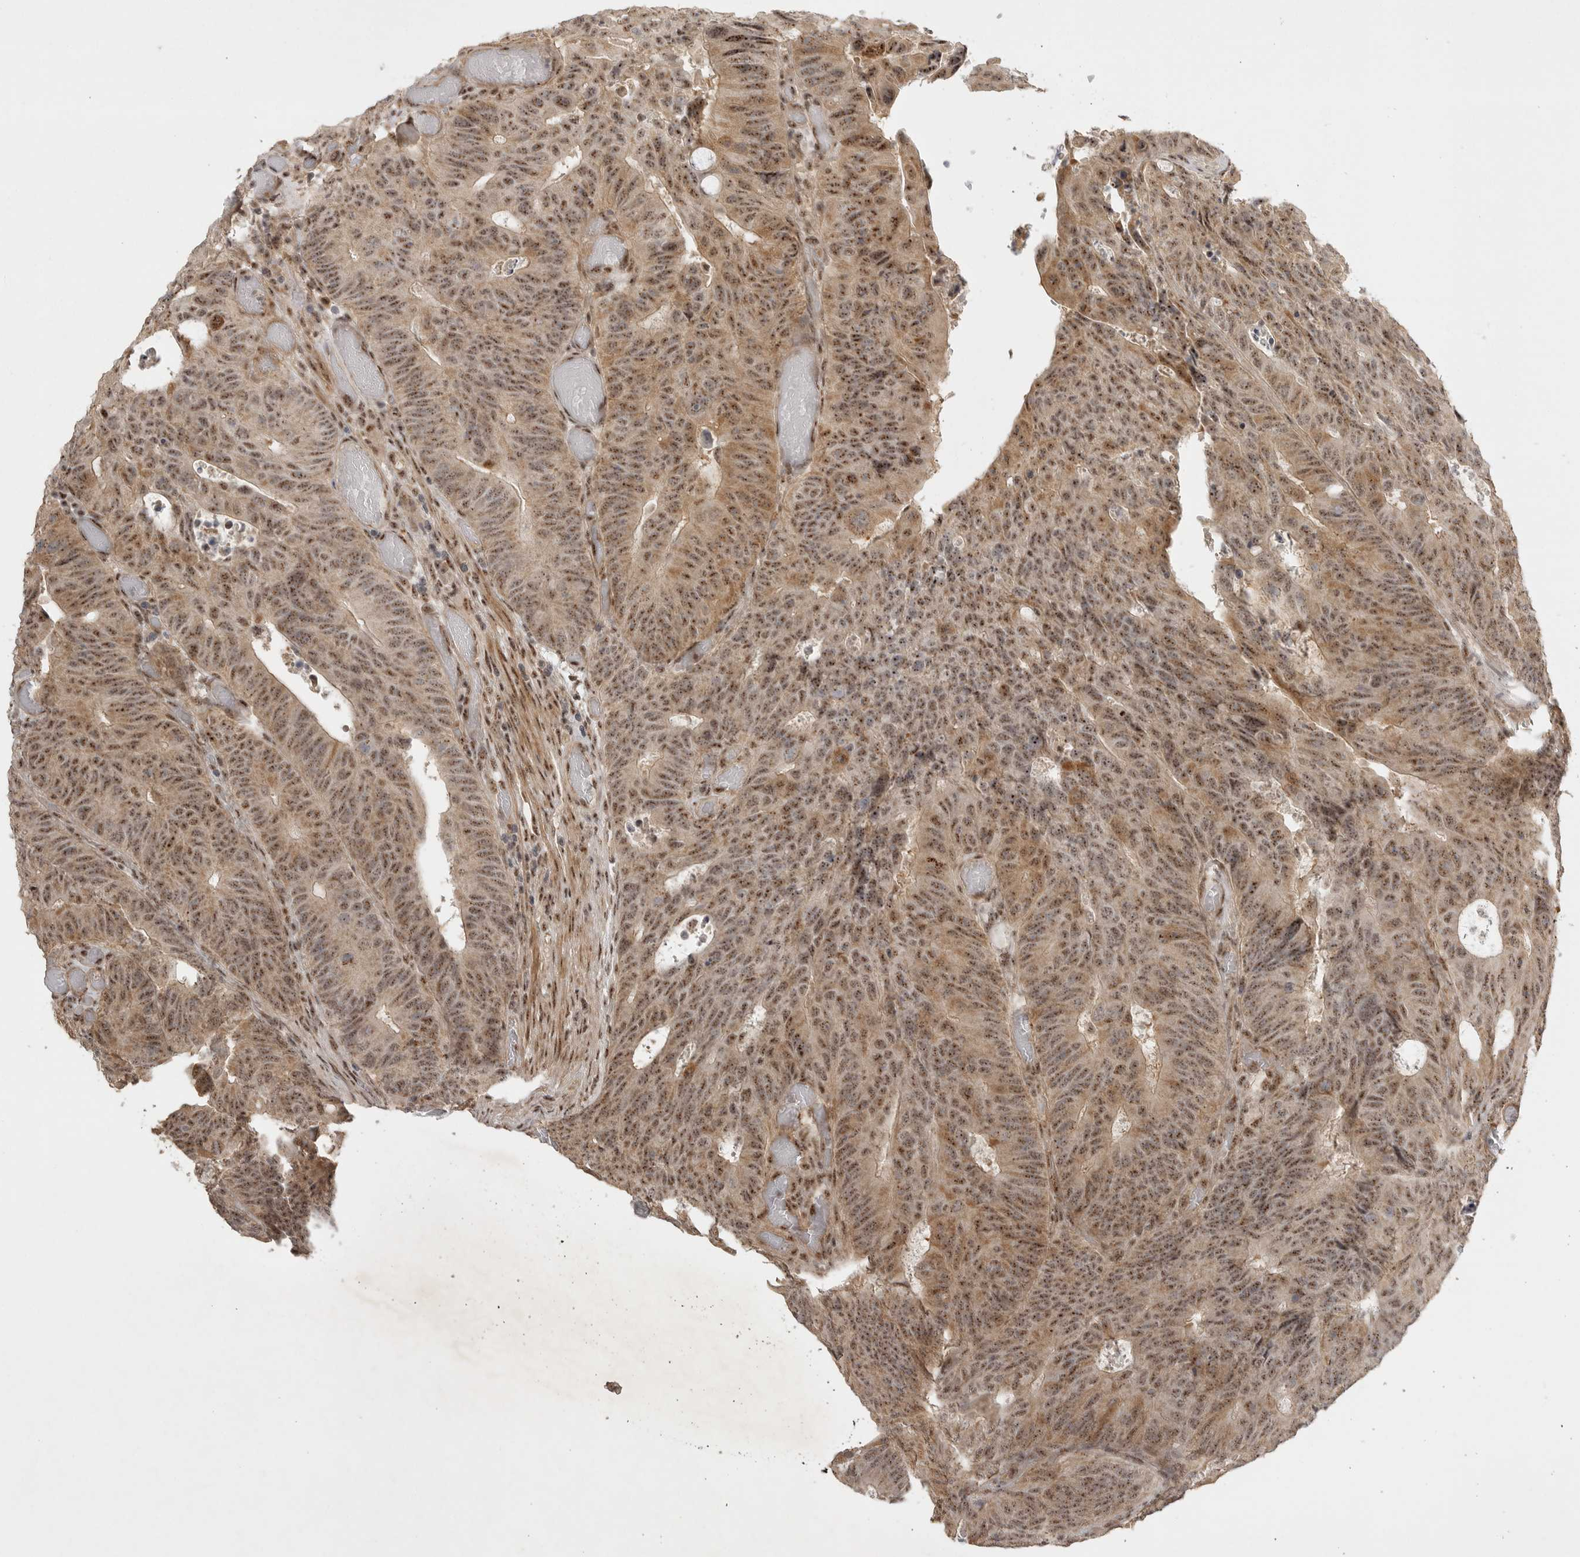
{"staining": {"intensity": "moderate", "quantity": ">75%", "location": "cytoplasmic/membranous,nuclear"}, "tissue": "colorectal cancer", "cell_type": "Tumor cells", "image_type": "cancer", "snomed": [{"axis": "morphology", "description": "Adenocarcinoma, NOS"}, {"axis": "topography", "description": "Colon"}], "caption": "This histopathology image exhibits immunohistochemistry (IHC) staining of adenocarcinoma (colorectal), with medium moderate cytoplasmic/membranous and nuclear staining in approximately >75% of tumor cells.", "gene": "POMP", "patient": {"sex": "male", "age": 87}}